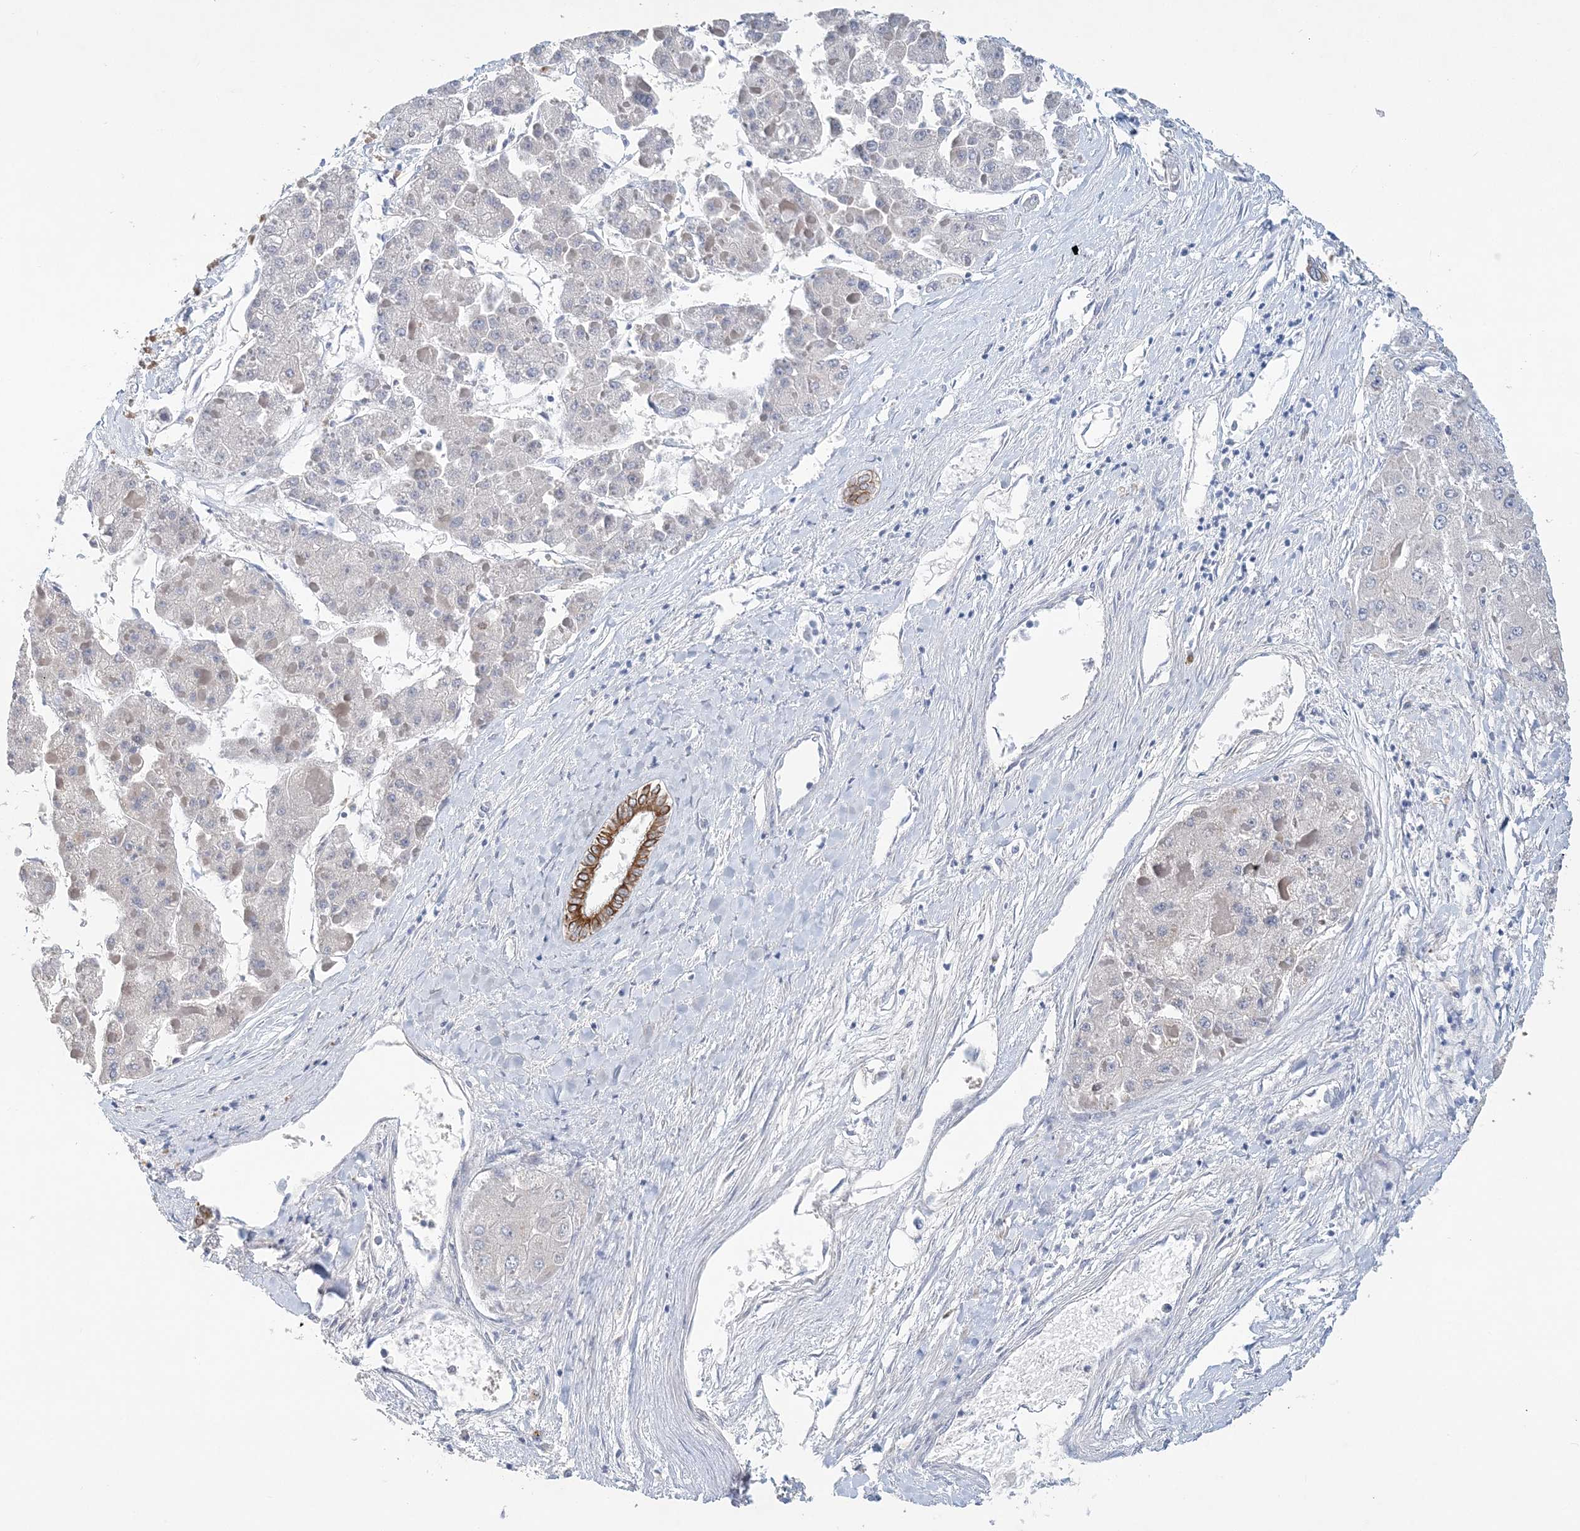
{"staining": {"intensity": "negative", "quantity": "none", "location": "none"}, "tissue": "liver cancer", "cell_type": "Tumor cells", "image_type": "cancer", "snomed": [{"axis": "morphology", "description": "Carcinoma, Hepatocellular, NOS"}, {"axis": "topography", "description": "Liver"}], "caption": "Hepatocellular carcinoma (liver) stained for a protein using immunohistochemistry (IHC) exhibits no expression tumor cells.", "gene": "LRRIQ4", "patient": {"sex": "female", "age": 73}}